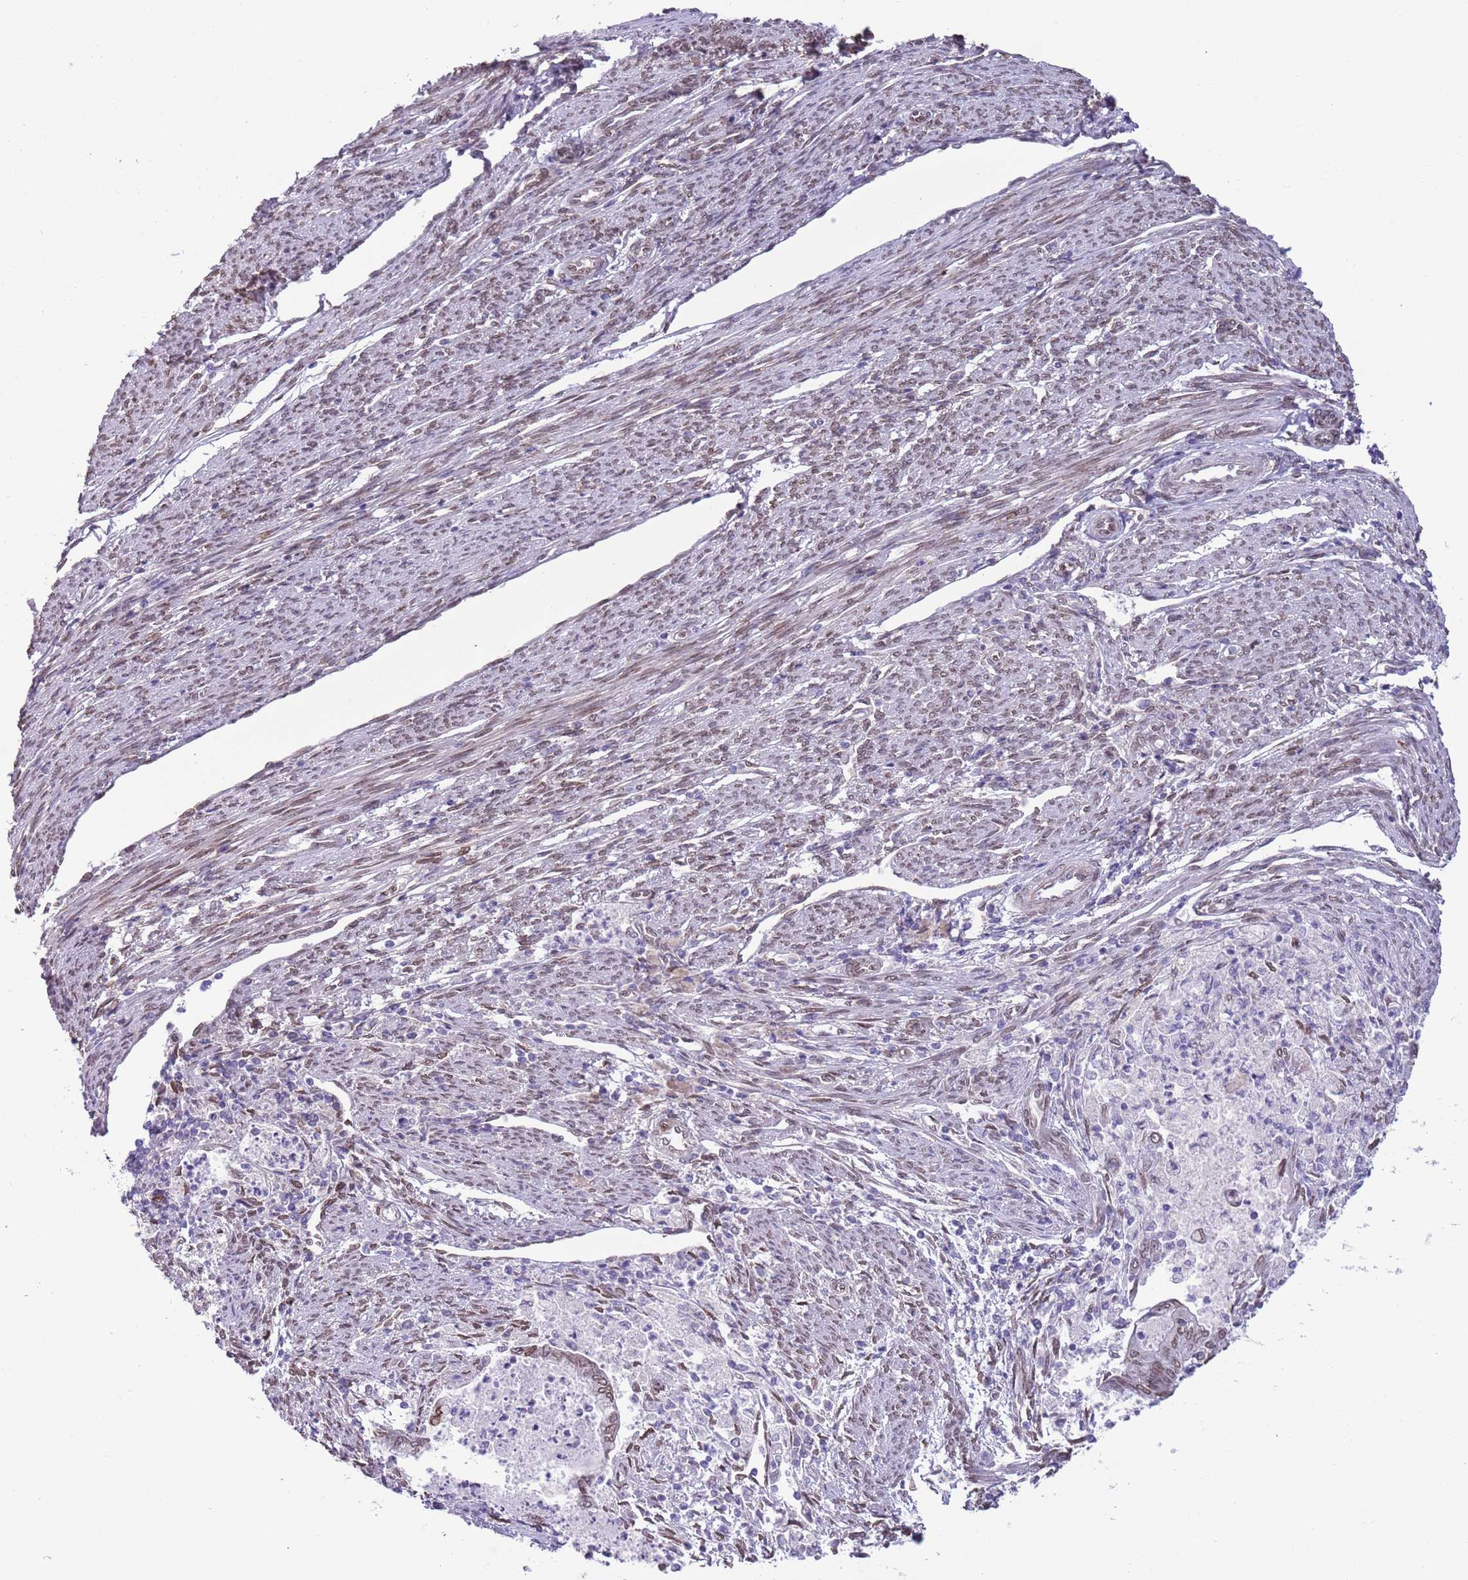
{"staining": {"intensity": "weak", "quantity": "<25%", "location": "cytoplasmic/membranous,nuclear"}, "tissue": "endometrial cancer", "cell_type": "Tumor cells", "image_type": "cancer", "snomed": [{"axis": "morphology", "description": "Adenocarcinoma, NOS"}, {"axis": "topography", "description": "Endometrium"}], "caption": "Immunohistochemical staining of adenocarcinoma (endometrial) exhibits no significant positivity in tumor cells.", "gene": "ZGLP1", "patient": {"sex": "female", "age": 79}}